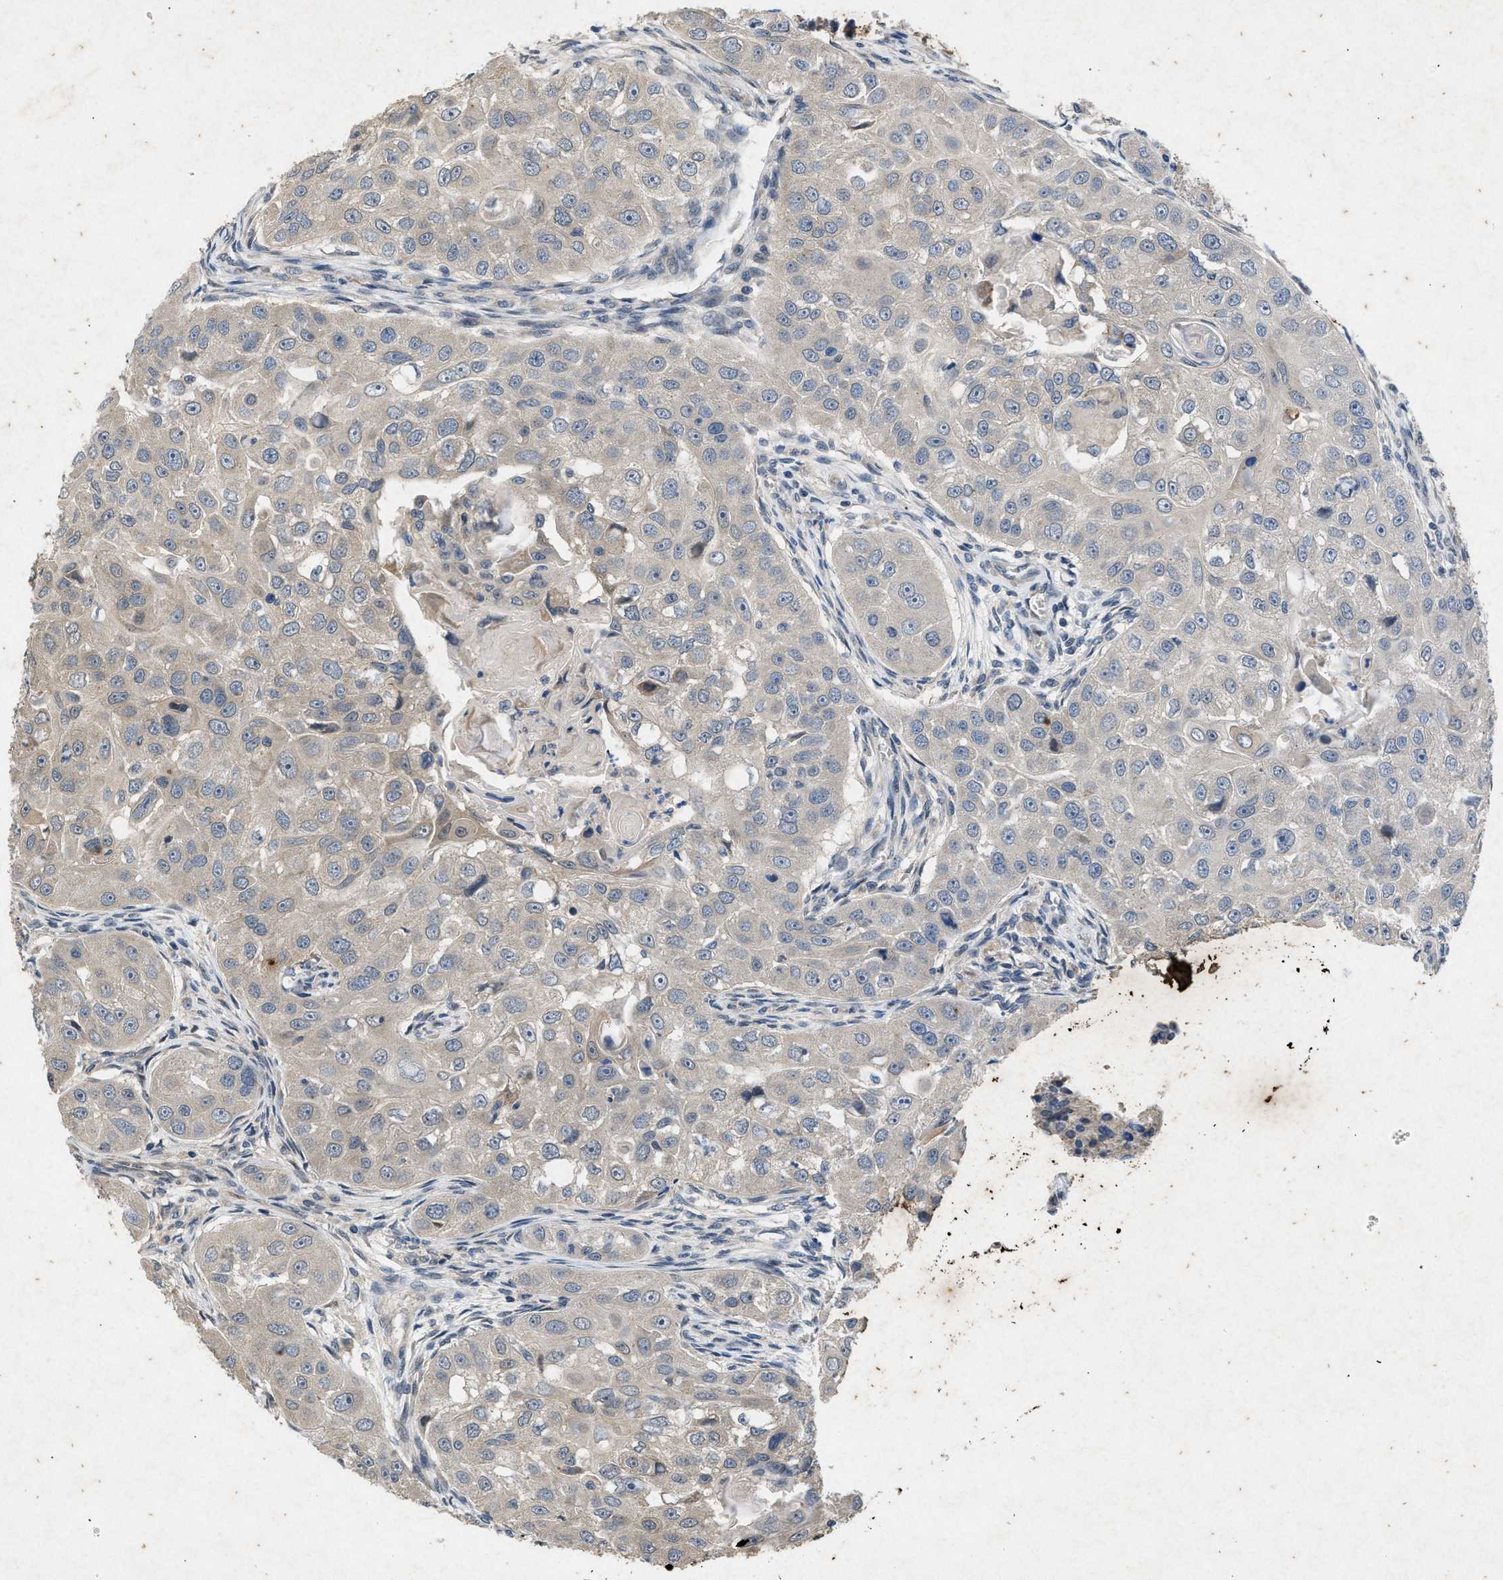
{"staining": {"intensity": "negative", "quantity": "none", "location": "none"}, "tissue": "head and neck cancer", "cell_type": "Tumor cells", "image_type": "cancer", "snomed": [{"axis": "morphology", "description": "Normal tissue, NOS"}, {"axis": "morphology", "description": "Squamous cell carcinoma, NOS"}, {"axis": "topography", "description": "Skeletal muscle"}, {"axis": "topography", "description": "Head-Neck"}], "caption": "Squamous cell carcinoma (head and neck) stained for a protein using IHC shows no staining tumor cells.", "gene": "PRKG2", "patient": {"sex": "male", "age": 51}}